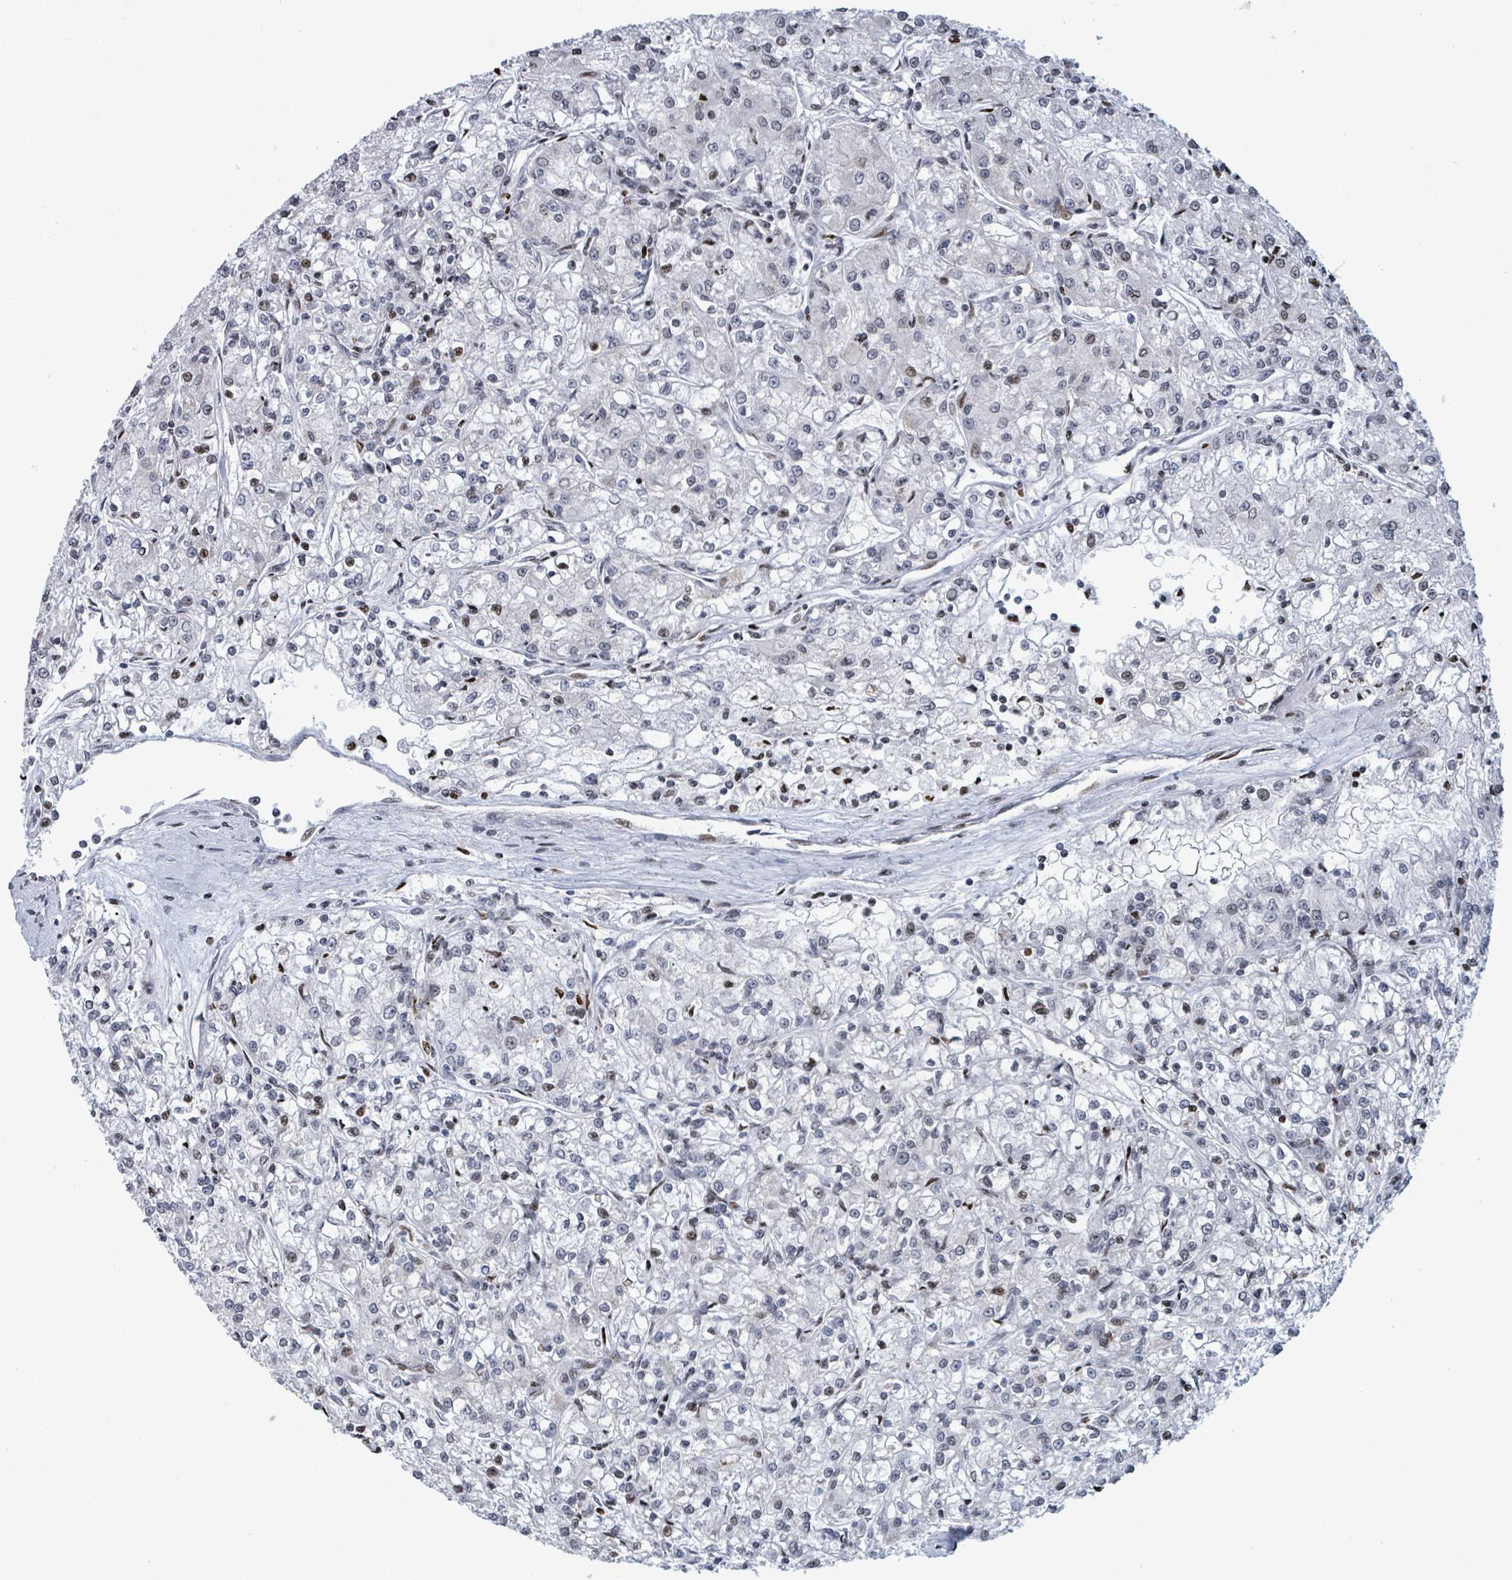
{"staining": {"intensity": "moderate", "quantity": "<25%", "location": "nuclear"}, "tissue": "renal cancer", "cell_type": "Tumor cells", "image_type": "cancer", "snomed": [{"axis": "morphology", "description": "Adenocarcinoma, NOS"}, {"axis": "topography", "description": "Kidney"}], "caption": "IHC photomicrograph of human adenocarcinoma (renal) stained for a protein (brown), which shows low levels of moderate nuclear staining in about <25% of tumor cells.", "gene": "FNDC4", "patient": {"sex": "female", "age": 59}}